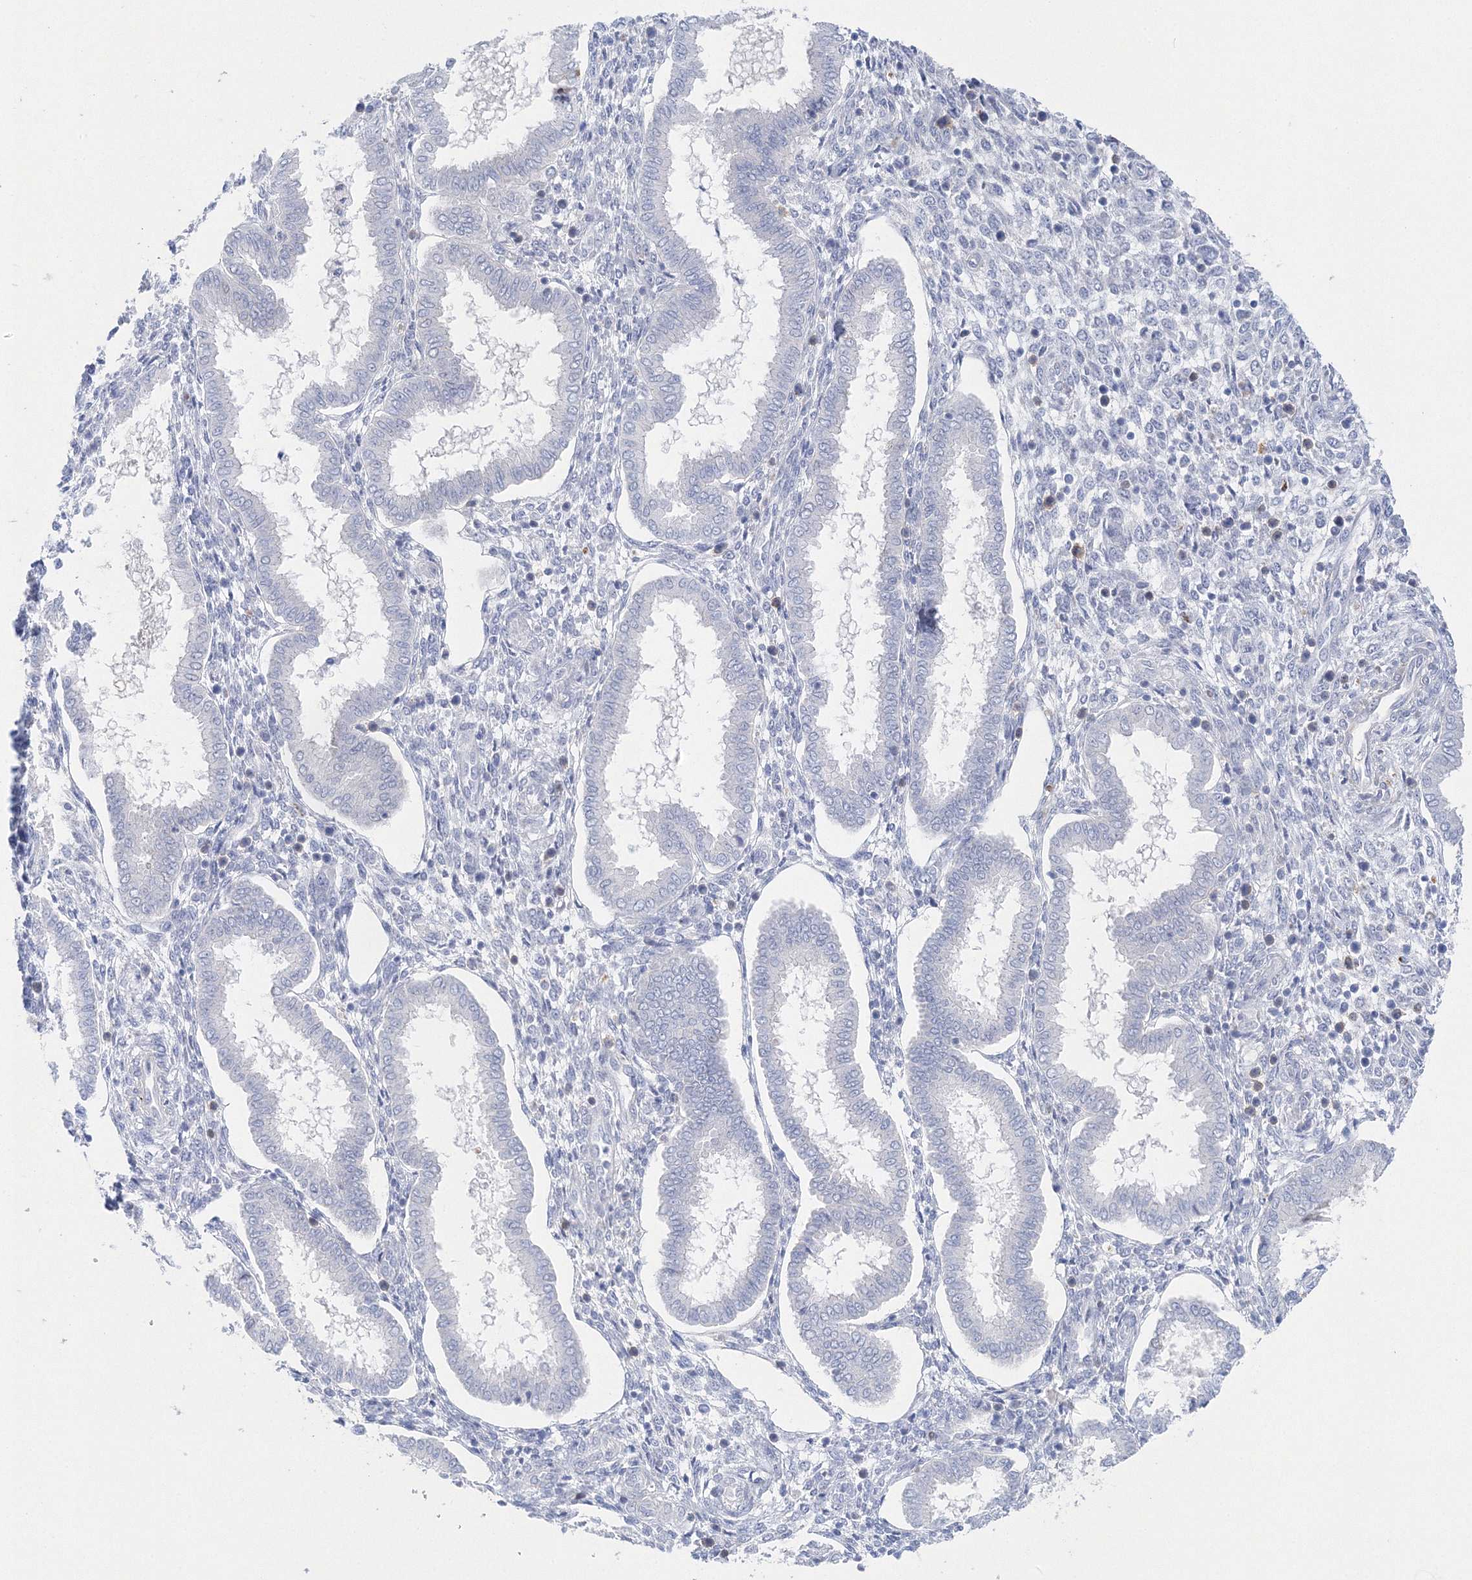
{"staining": {"intensity": "negative", "quantity": "none", "location": "none"}, "tissue": "endometrium", "cell_type": "Cells in endometrial stroma", "image_type": "normal", "snomed": [{"axis": "morphology", "description": "Normal tissue, NOS"}, {"axis": "topography", "description": "Endometrium"}], "caption": "Micrograph shows no significant protein expression in cells in endometrial stroma of normal endometrium.", "gene": "HMGCS1", "patient": {"sex": "female", "age": 24}}